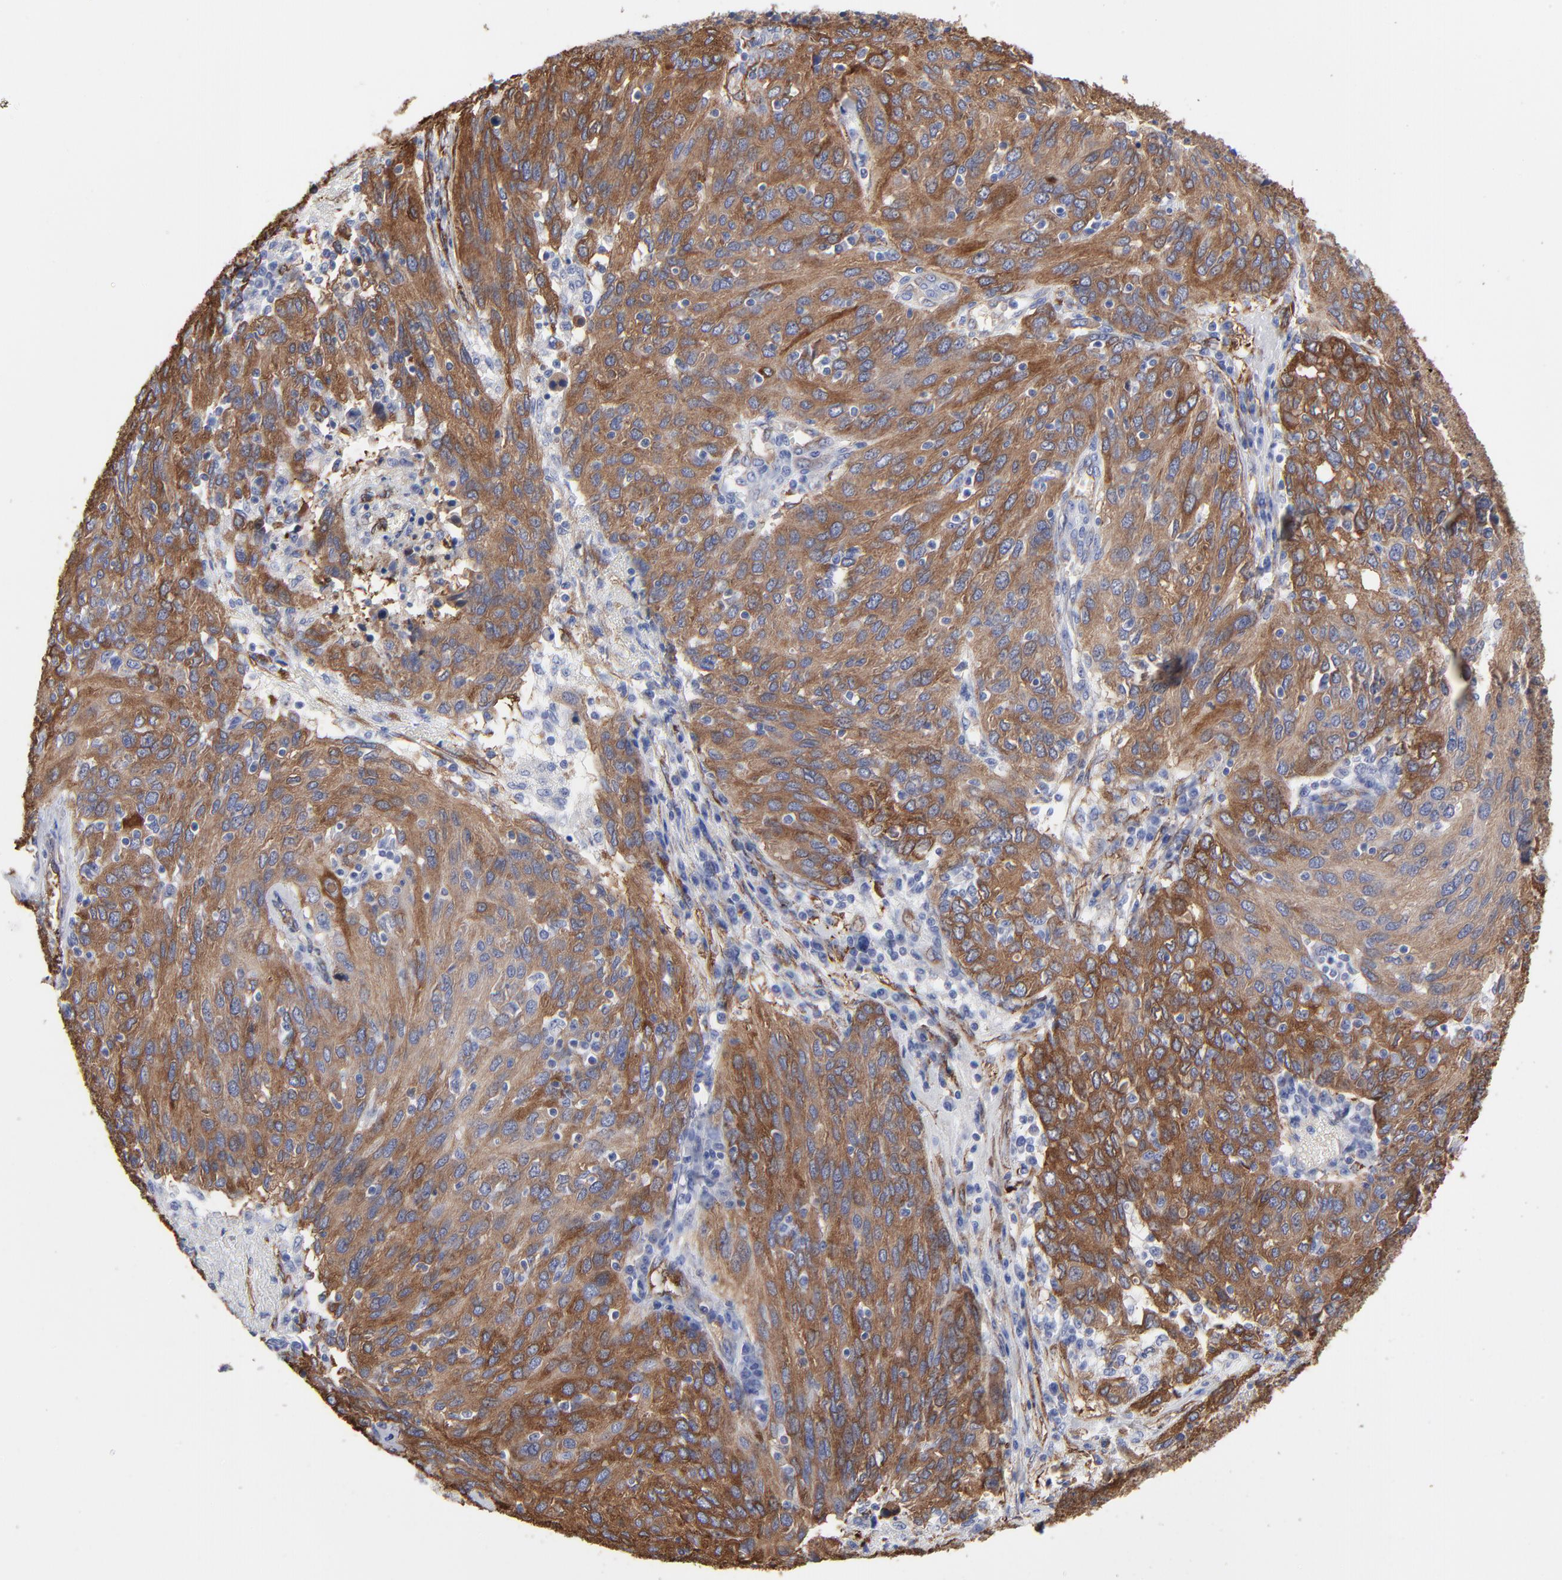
{"staining": {"intensity": "strong", "quantity": "25%-75%", "location": "cytoplasmic/membranous"}, "tissue": "ovarian cancer", "cell_type": "Tumor cells", "image_type": "cancer", "snomed": [{"axis": "morphology", "description": "Carcinoma, endometroid"}, {"axis": "topography", "description": "Ovary"}], "caption": "Immunohistochemical staining of ovarian endometroid carcinoma demonstrates high levels of strong cytoplasmic/membranous expression in about 25%-75% of tumor cells.", "gene": "CILP", "patient": {"sex": "female", "age": 50}}